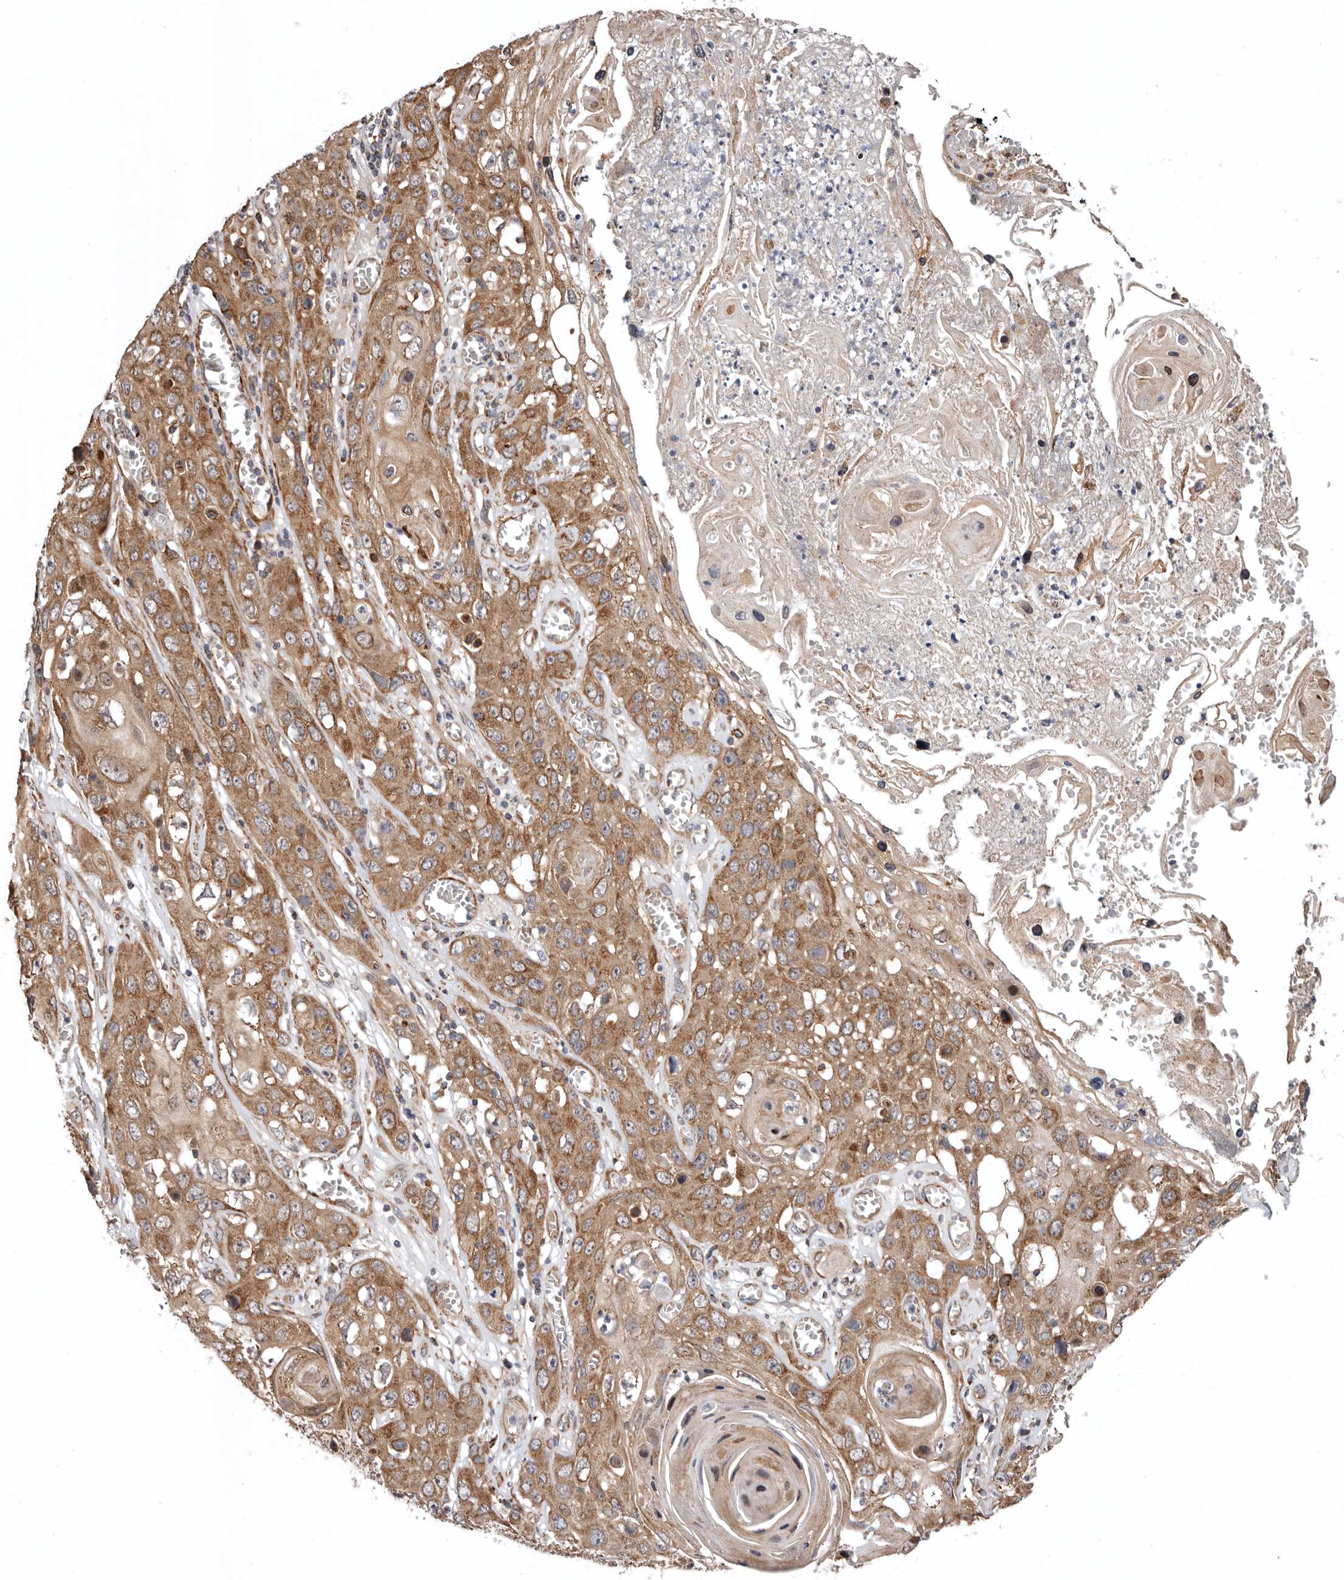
{"staining": {"intensity": "moderate", "quantity": ">75%", "location": "cytoplasmic/membranous"}, "tissue": "skin cancer", "cell_type": "Tumor cells", "image_type": "cancer", "snomed": [{"axis": "morphology", "description": "Squamous cell carcinoma, NOS"}, {"axis": "topography", "description": "Skin"}], "caption": "About >75% of tumor cells in human squamous cell carcinoma (skin) exhibit moderate cytoplasmic/membranous protein positivity as visualized by brown immunohistochemical staining.", "gene": "PROKR1", "patient": {"sex": "male", "age": 55}}